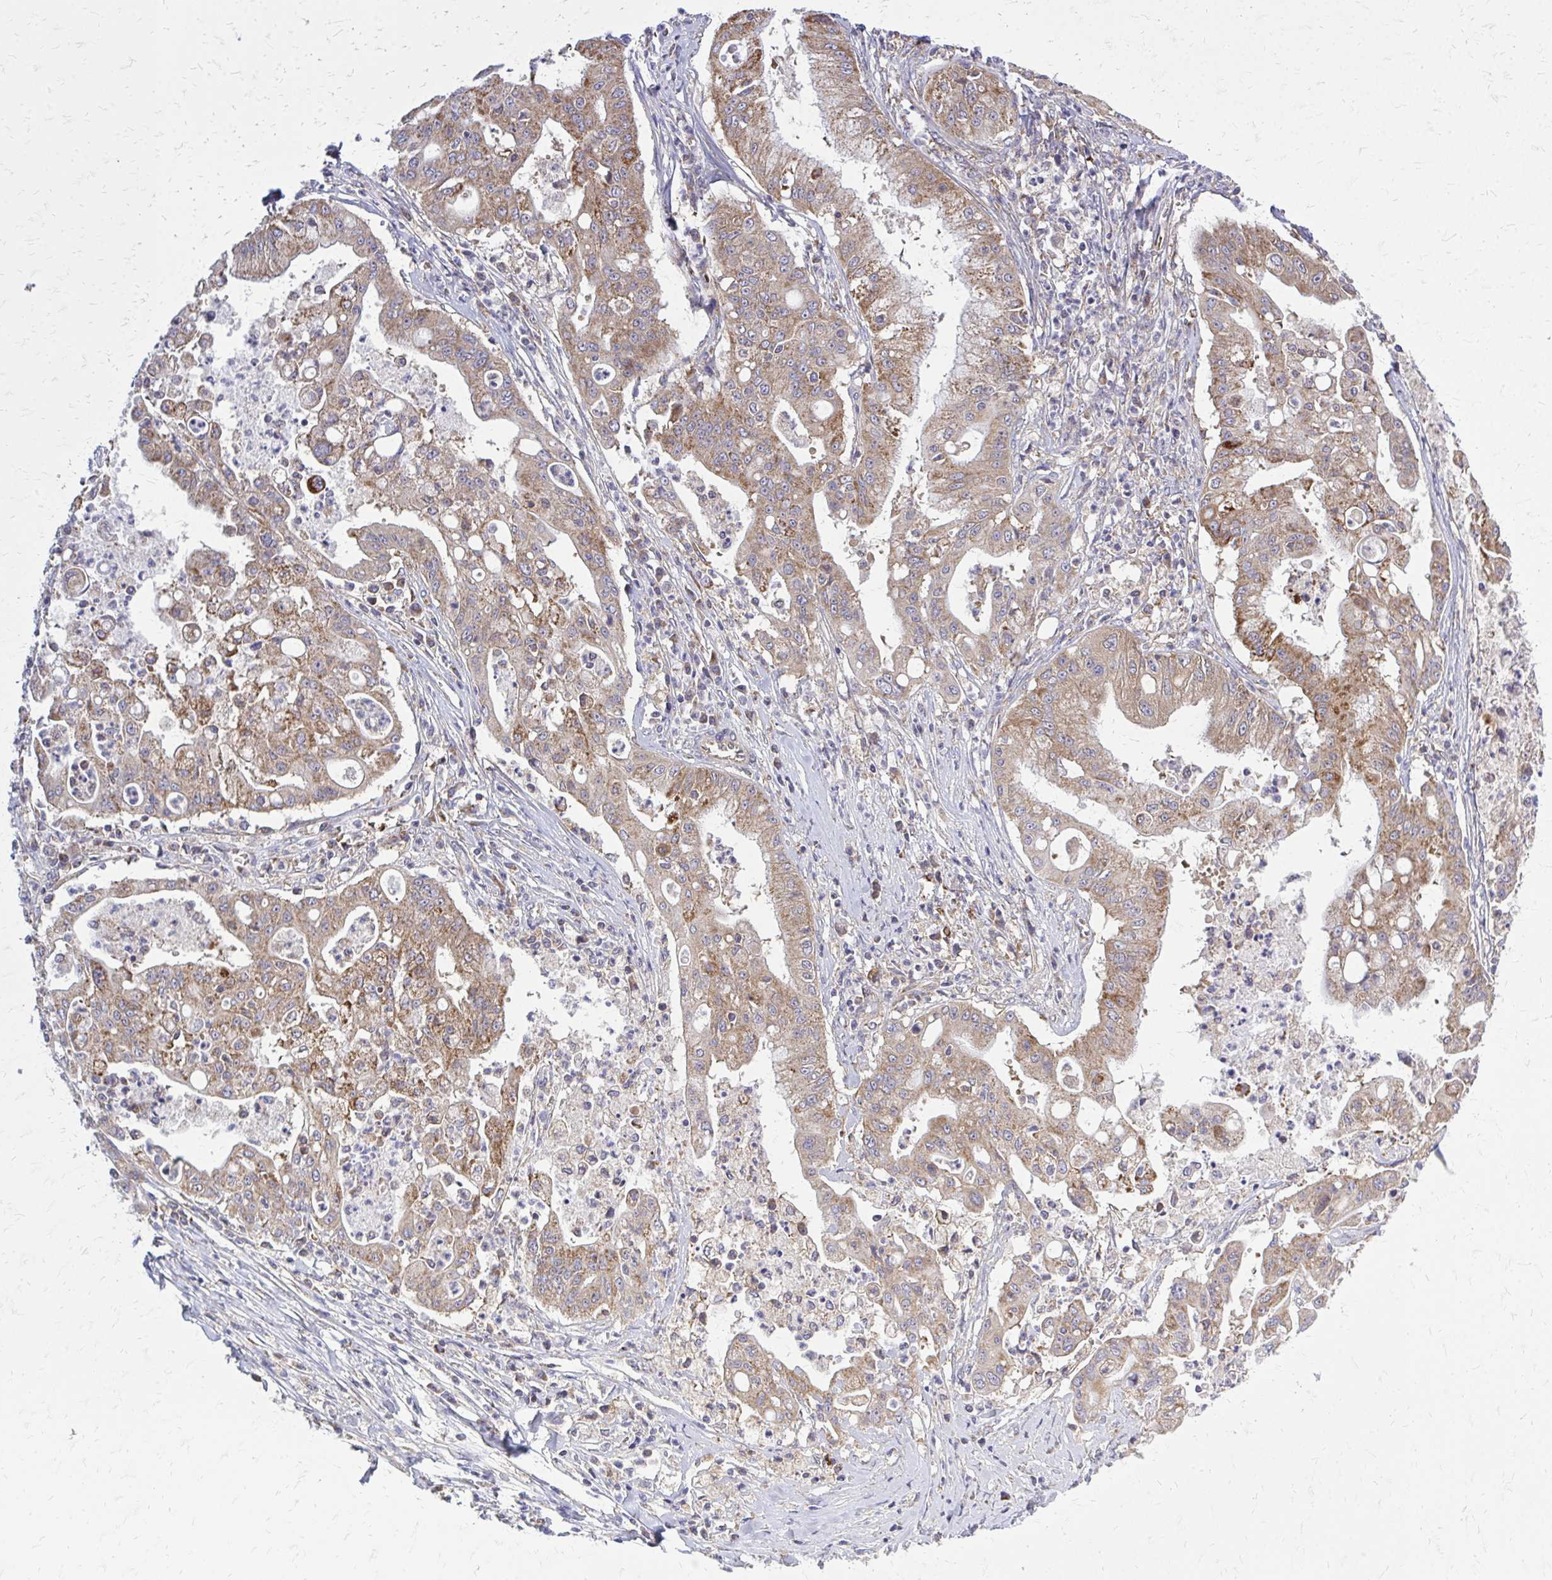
{"staining": {"intensity": "moderate", "quantity": ">75%", "location": "cytoplasmic/membranous"}, "tissue": "ovarian cancer", "cell_type": "Tumor cells", "image_type": "cancer", "snomed": [{"axis": "morphology", "description": "Cystadenocarcinoma, mucinous, NOS"}, {"axis": "topography", "description": "Ovary"}], "caption": "Ovarian mucinous cystadenocarcinoma stained with DAB (3,3'-diaminobenzidine) immunohistochemistry demonstrates medium levels of moderate cytoplasmic/membranous positivity in about >75% of tumor cells. The staining was performed using DAB (3,3'-diaminobenzidine) to visualize the protein expression in brown, while the nuclei were stained in blue with hematoxylin (Magnification: 20x).", "gene": "PDK4", "patient": {"sex": "female", "age": 70}}